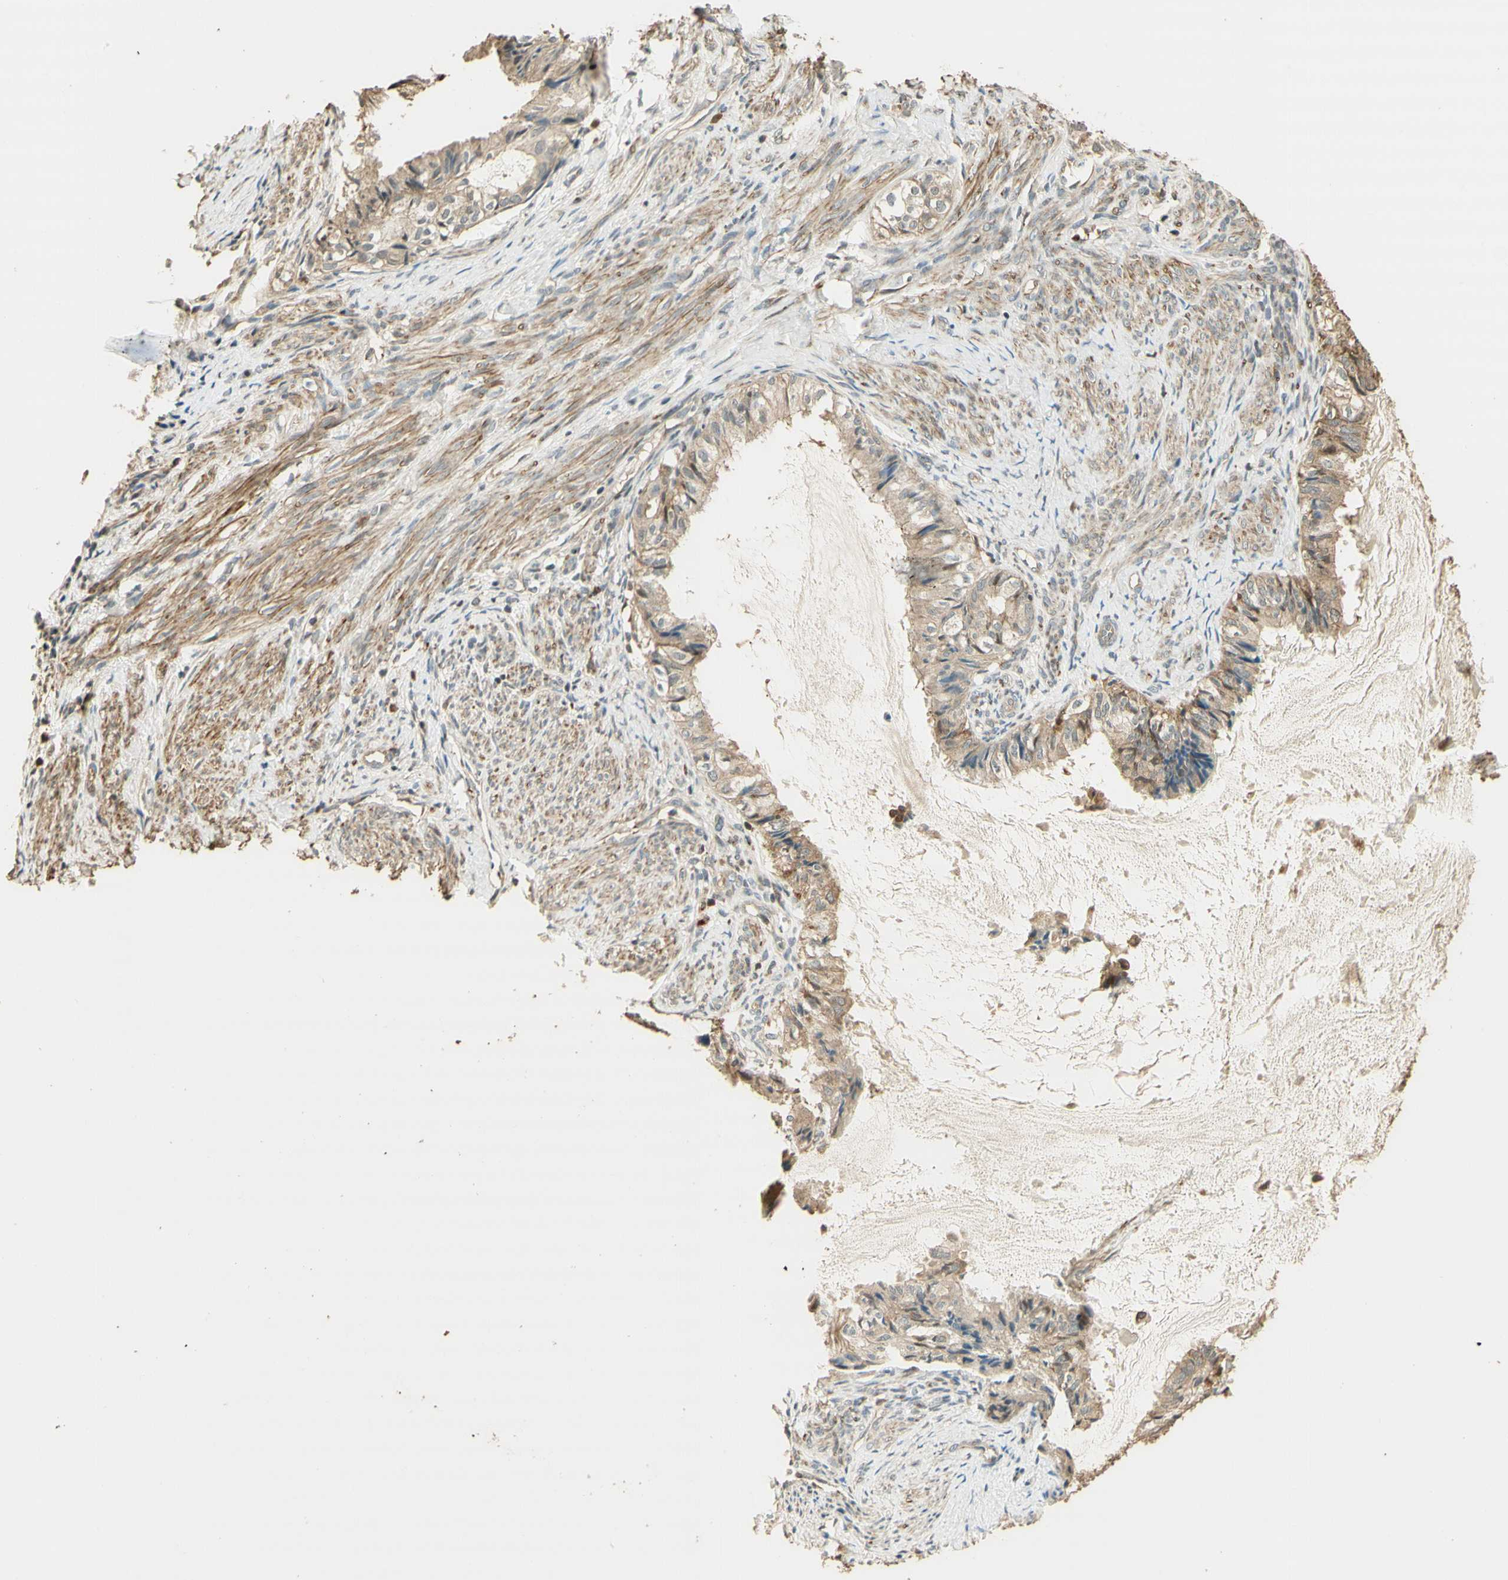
{"staining": {"intensity": "moderate", "quantity": ">75%", "location": "cytoplasmic/membranous"}, "tissue": "cervical cancer", "cell_type": "Tumor cells", "image_type": "cancer", "snomed": [{"axis": "morphology", "description": "Normal tissue, NOS"}, {"axis": "morphology", "description": "Adenocarcinoma, NOS"}, {"axis": "topography", "description": "Cervix"}, {"axis": "topography", "description": "Endometrium"}], "caption": "A medium amount of moderate cytoplasmic/membranous staining is appreciated in about >75% of tumor cells in adenocarcinoma (cervical) tissue.", "gene": "AGER", "patient": {"sex": "female", "age": 86}}